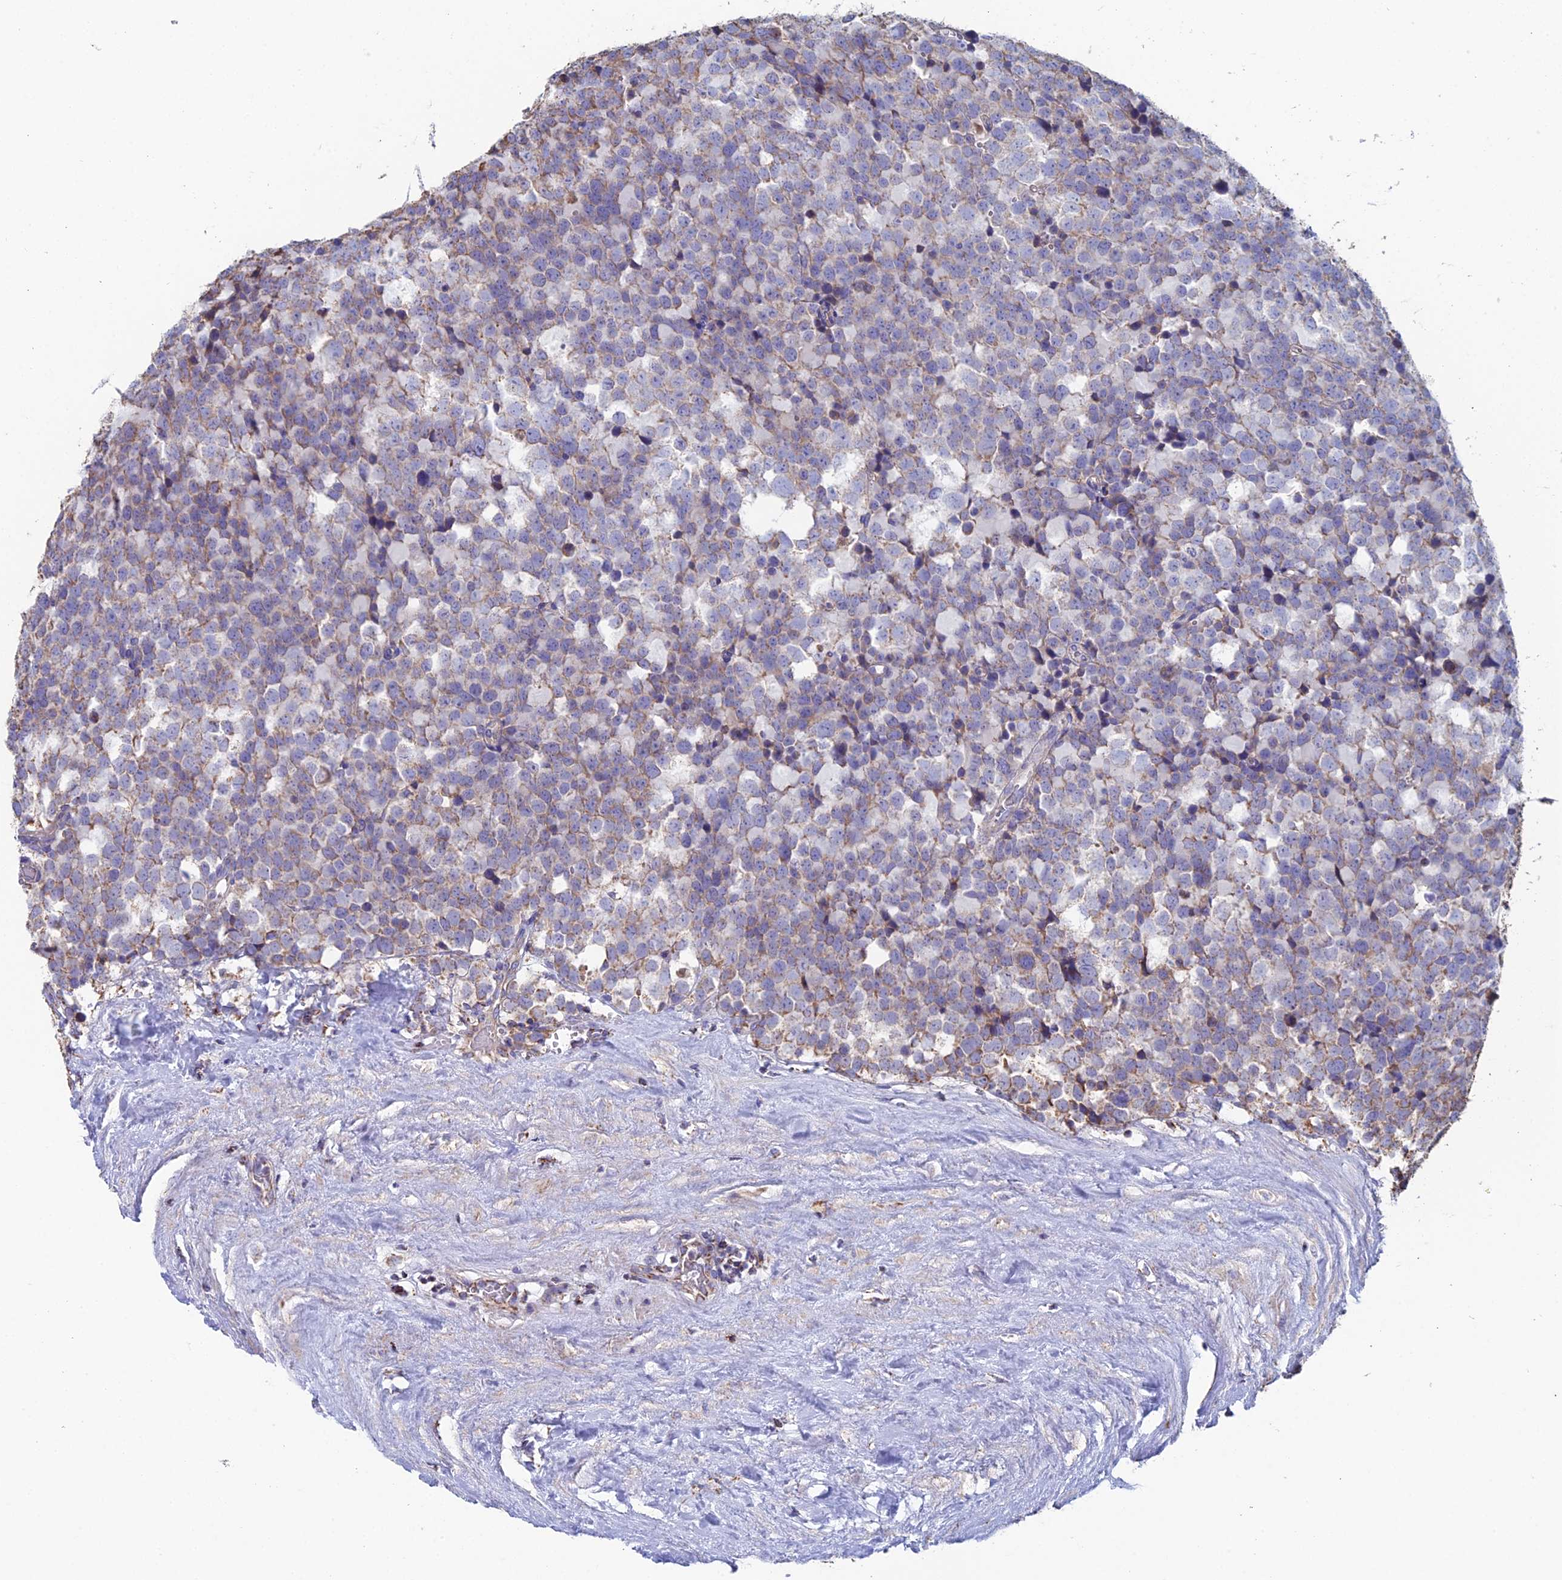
{"staining": {"intensity": "weak", "quantity": "25%-75%", "location": "cytoplasmic/membranous"}, "tissue": "testis cancer", "cell_type": "Tumor cells", "image_type": "cancer", "snomed": [{"axis": "morphology", "description": "Seminoma, NOS"}, {"axis": "topography", "description": "Testis"}], "caption": "Testis cancer stained for a protein (brown) demonstrates weak cytoplasmic/membranous positive positivity in about 25%-75% of tumor cells.", "gene": "SPOCK2", "patient": {"sex": "male", "age": 71}}